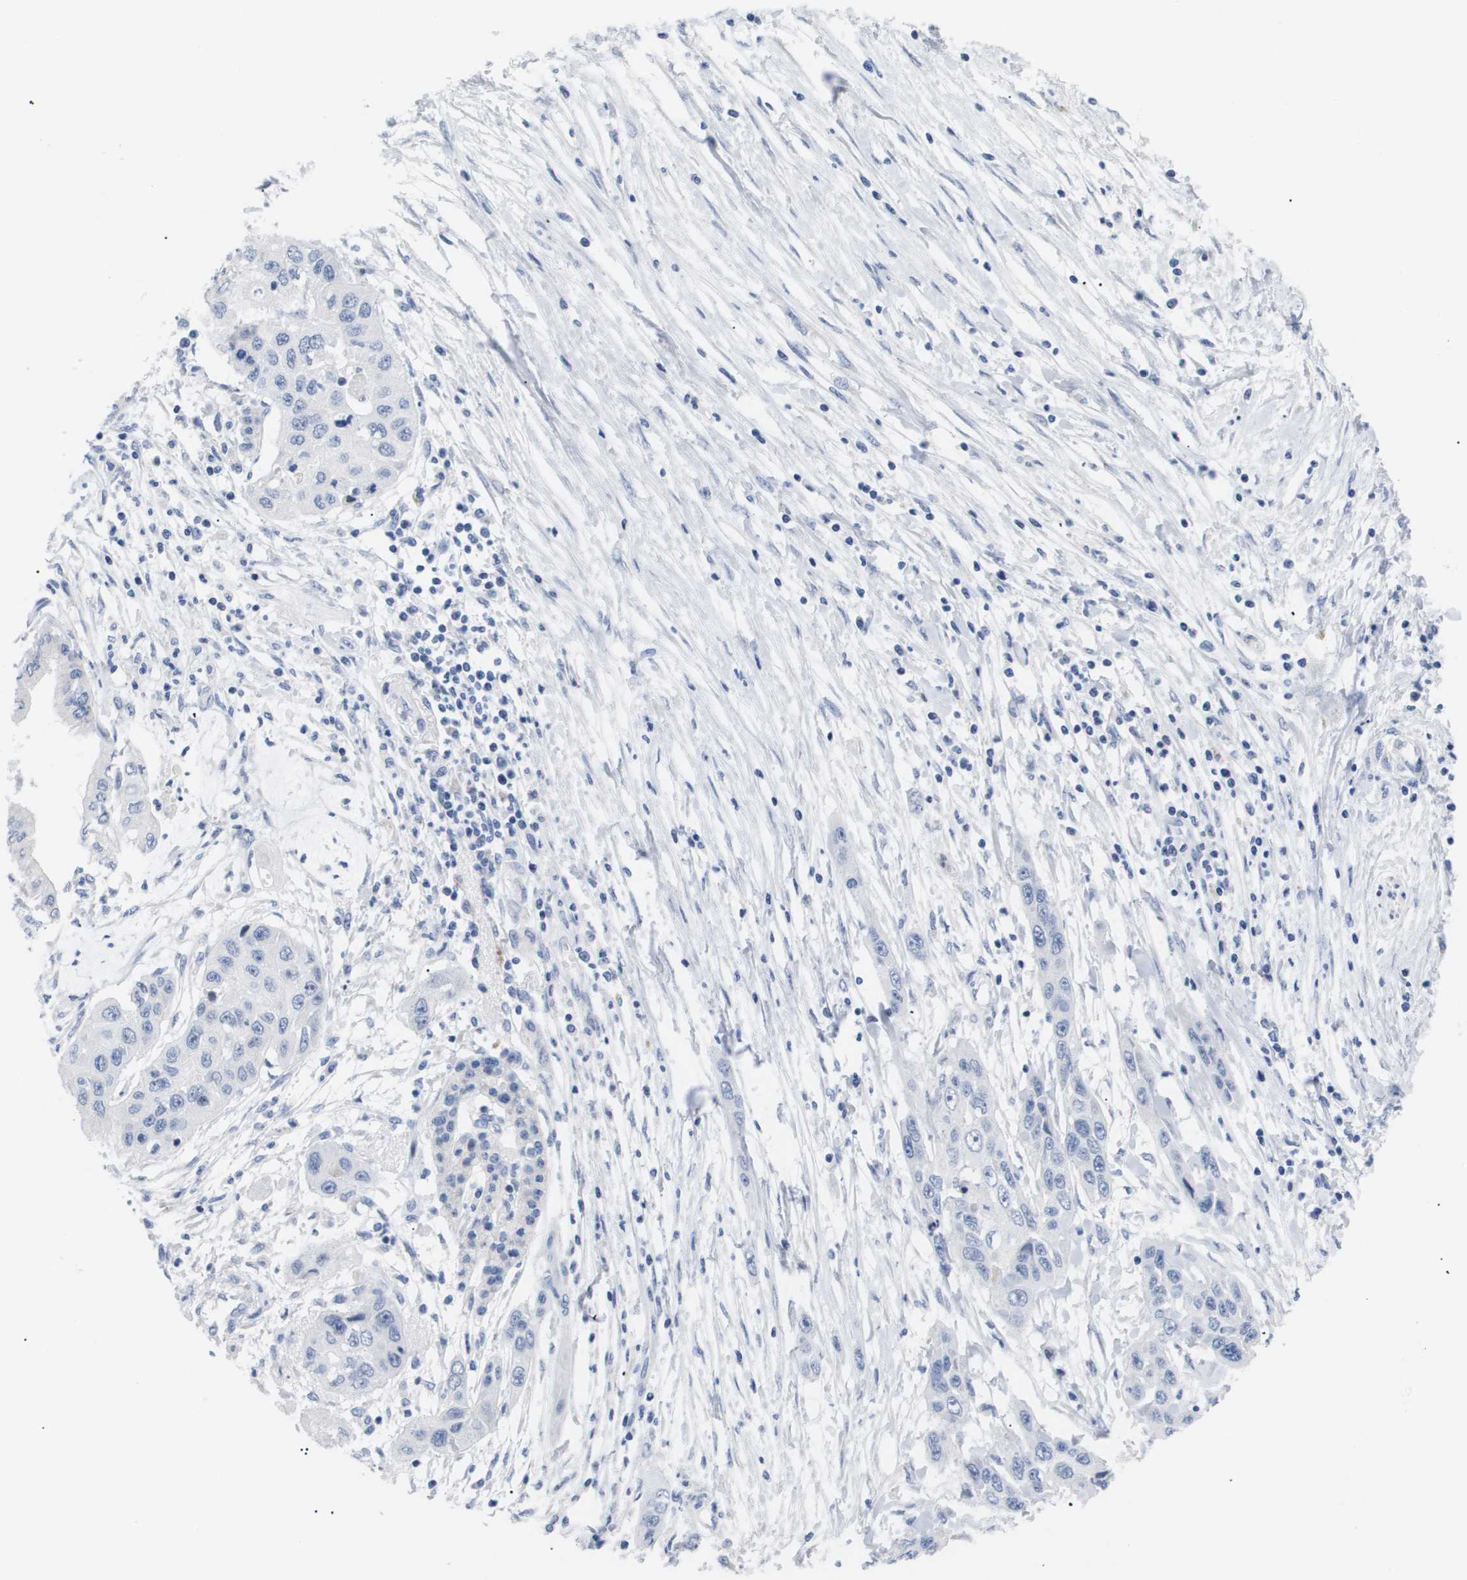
{"staining": {"intensity": "negative", "quantity": "none", "location": "none"}, "tissue": "pancreatic cancer", "cell_type": "Tumor cells", "image_type": "cancer", "snomed": [{"axis": "morphology", "description": "Adenocarcinoma, NOS"}, {"axis": "topography", "description": "Pancreas"}], "caption": "Immunohistochemical staining of human pancreatic adenocarcinoma demonstrates no significant expression in tumor cells.", "gene": "CAV3", "patient": {"sex": "female", "age": 70}}